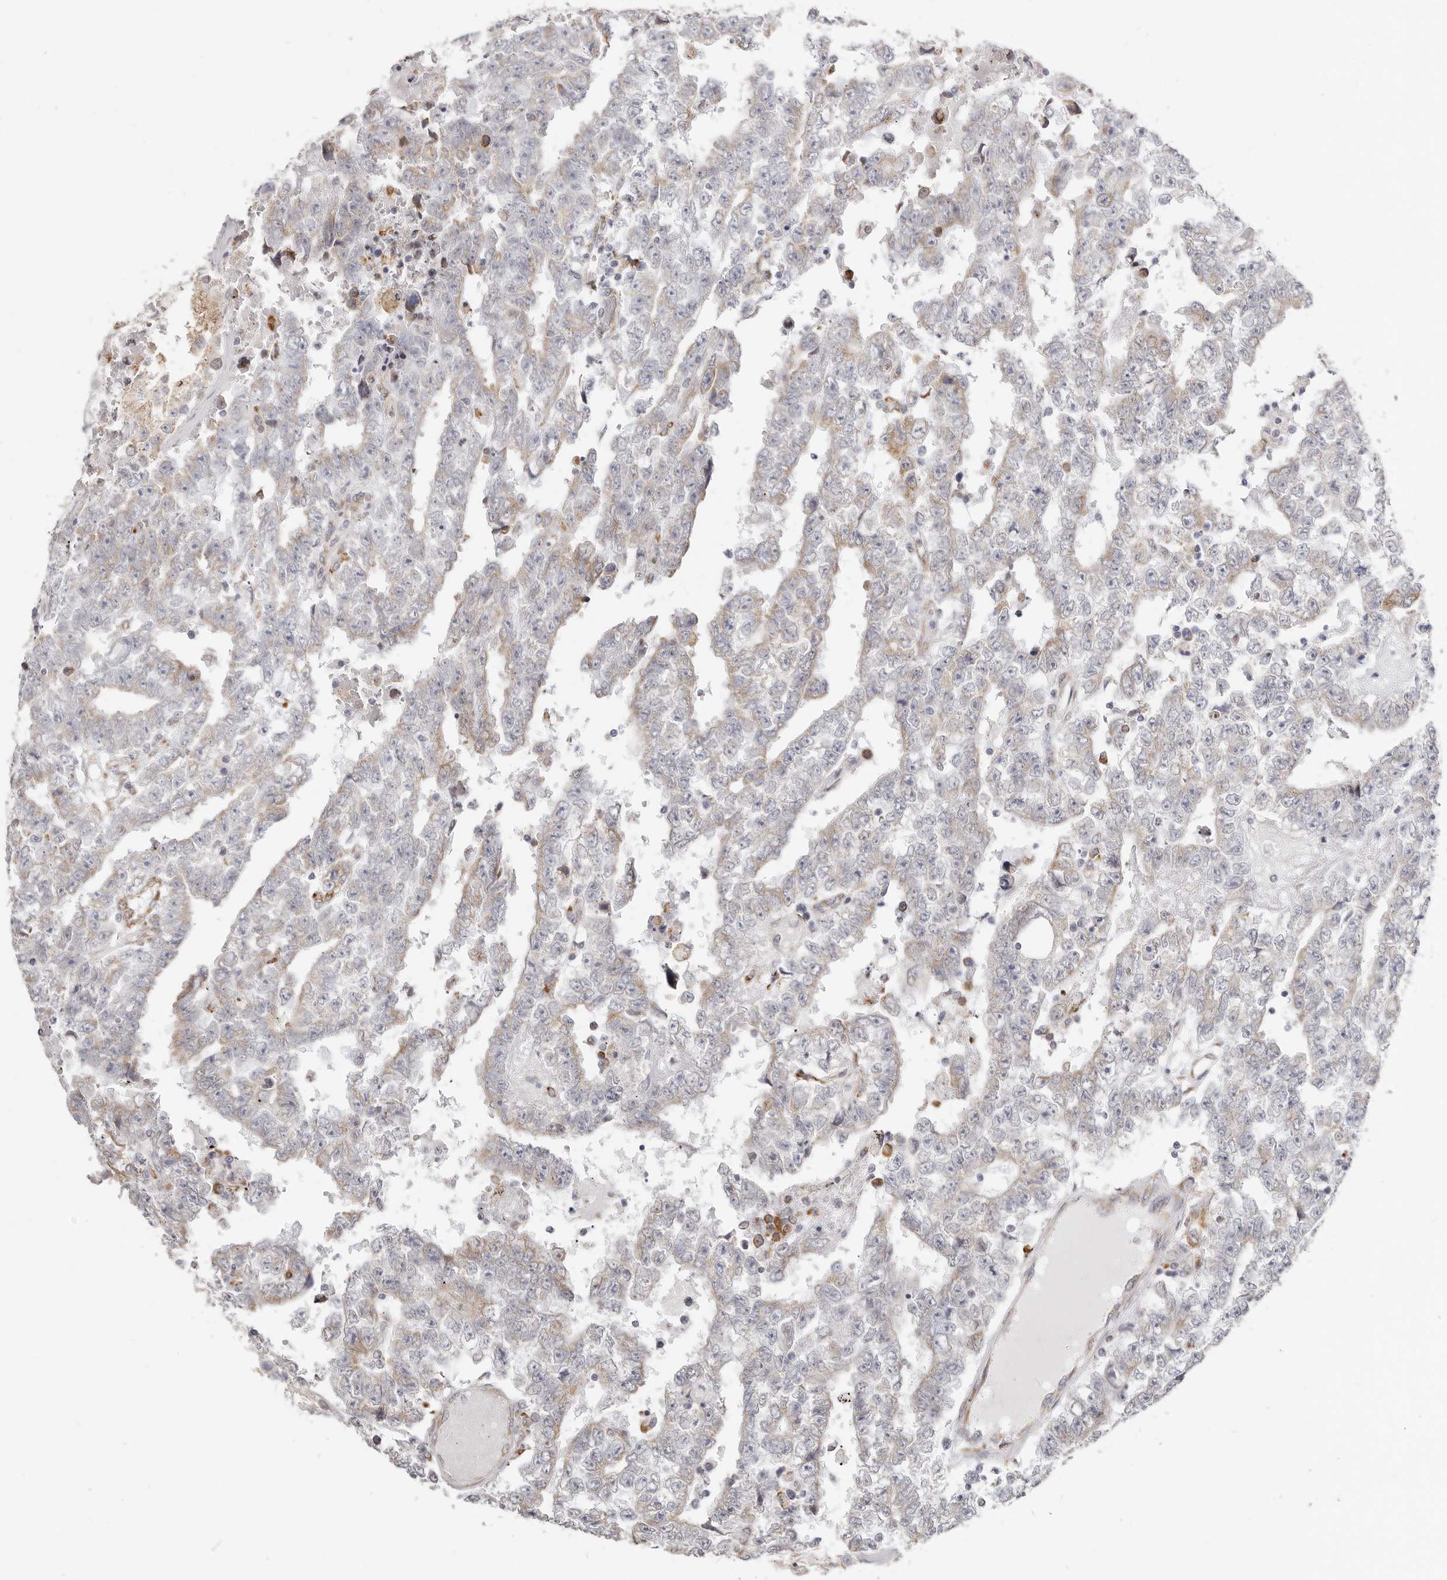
{"staining": {"intensity": "weak", "quantity": "<25%", "location": "cytoplasmic/membranous"}, "tissue": "testis cancer", "cell_type": "Tumor cells", "image_type": "cancer", "snomed": [{"axis": "morphology", "description": "Carcinoma, Embryonal, NOS"}, {"axis": "topography", "description": "Testis"}], "caption": "High magnification brightfield microscopy of testis cancer stained with DAB (3,3'-diaminobenzidine) (brown) and counterstained with hematoxylin (blue): tumor cells show no significant staining.", "gene": "IL32", "patient": {"sex": "male", "age": 25}}